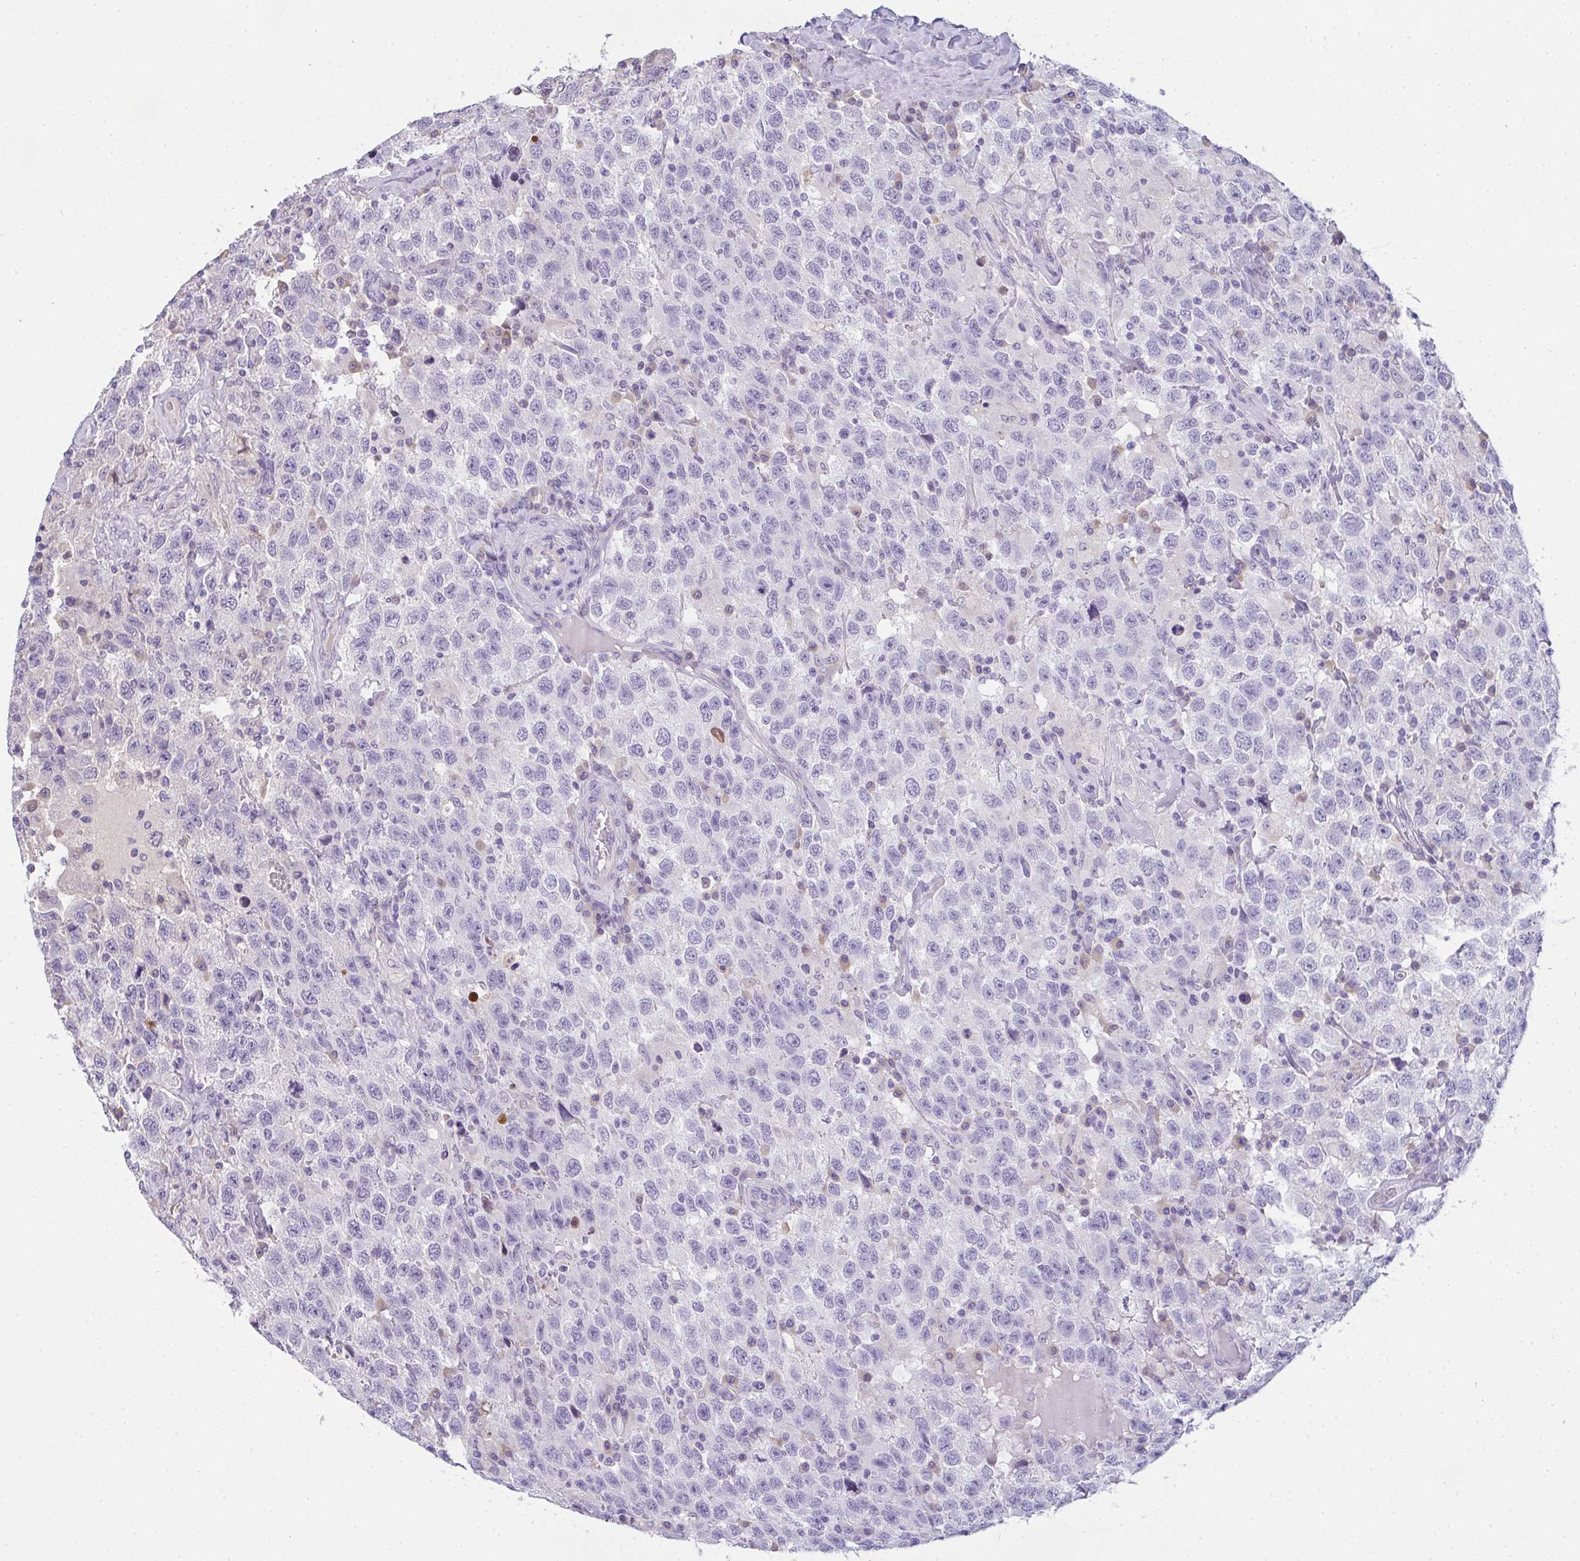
{"staining": {"intensity": "negative", "quantity": "none", "location": "none"}, "tissue": "testis cancer", "cell_type": "Tumor cells", "image_type": "cancer", "snomed": [{"axis": "morphology", "description": "Seminoma, NOS"}, {"axis": "topography", "description": "Testis"}], "caption": "This photomicrograph is of testis seminoma stained with immunohistochemistry (IHC) to label a protein in brown with the nuclei are counter-stained blue. There is no staining in tumor cells.", "gene": "COX7B", "patient": {"sex": "male", "age": 41}}